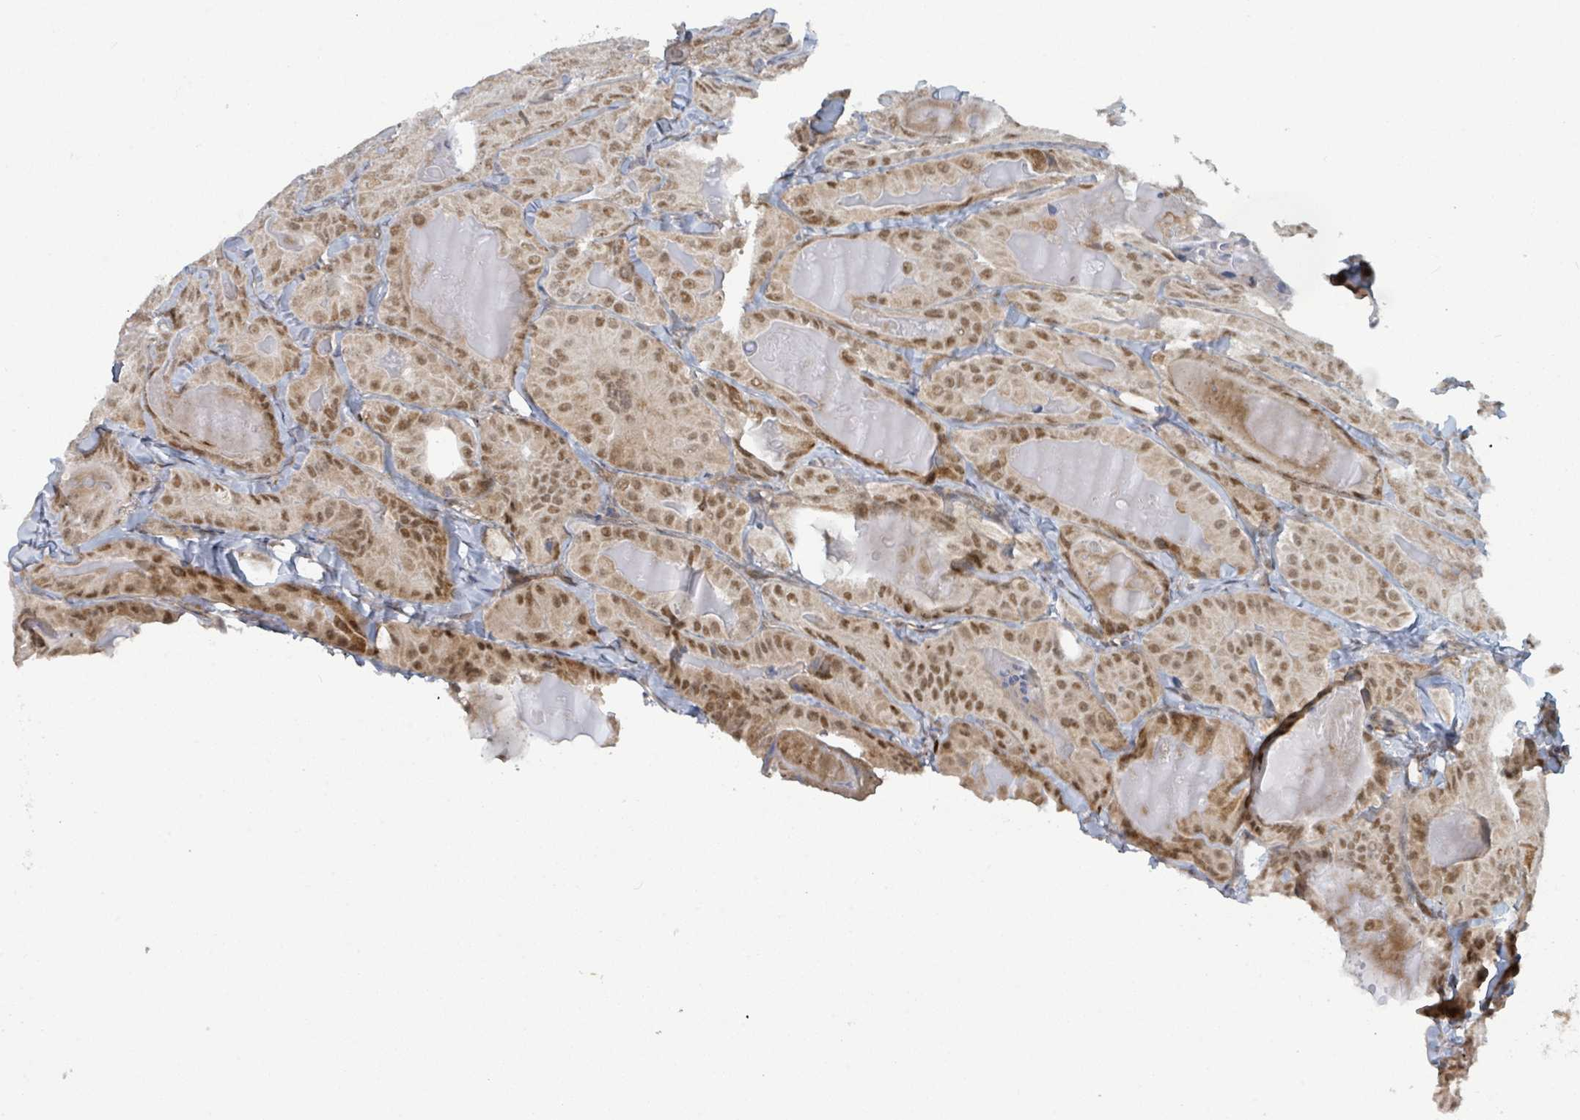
{"staining": {"intensity": "moderate", "quantity": ">75%", "location": "nuclear"}, "tissue": "thyroid cancer", "cell_type": "Tumor cells", "image_type": "cancer", "snomed": [{"axis": "morphology", "description": "Papillary adenocarcinoma, NOS"}, {"axis": "topography", "description": "Thyroid gland"}], "caption": "Brown immunohistochemical staining in thyroid papillary adenocarcinoma displays moderate nuclear positivity in about >75% of tumor cells.", "gene": "GTF3C1", "patient": {"sex": "female", "age": 68}}